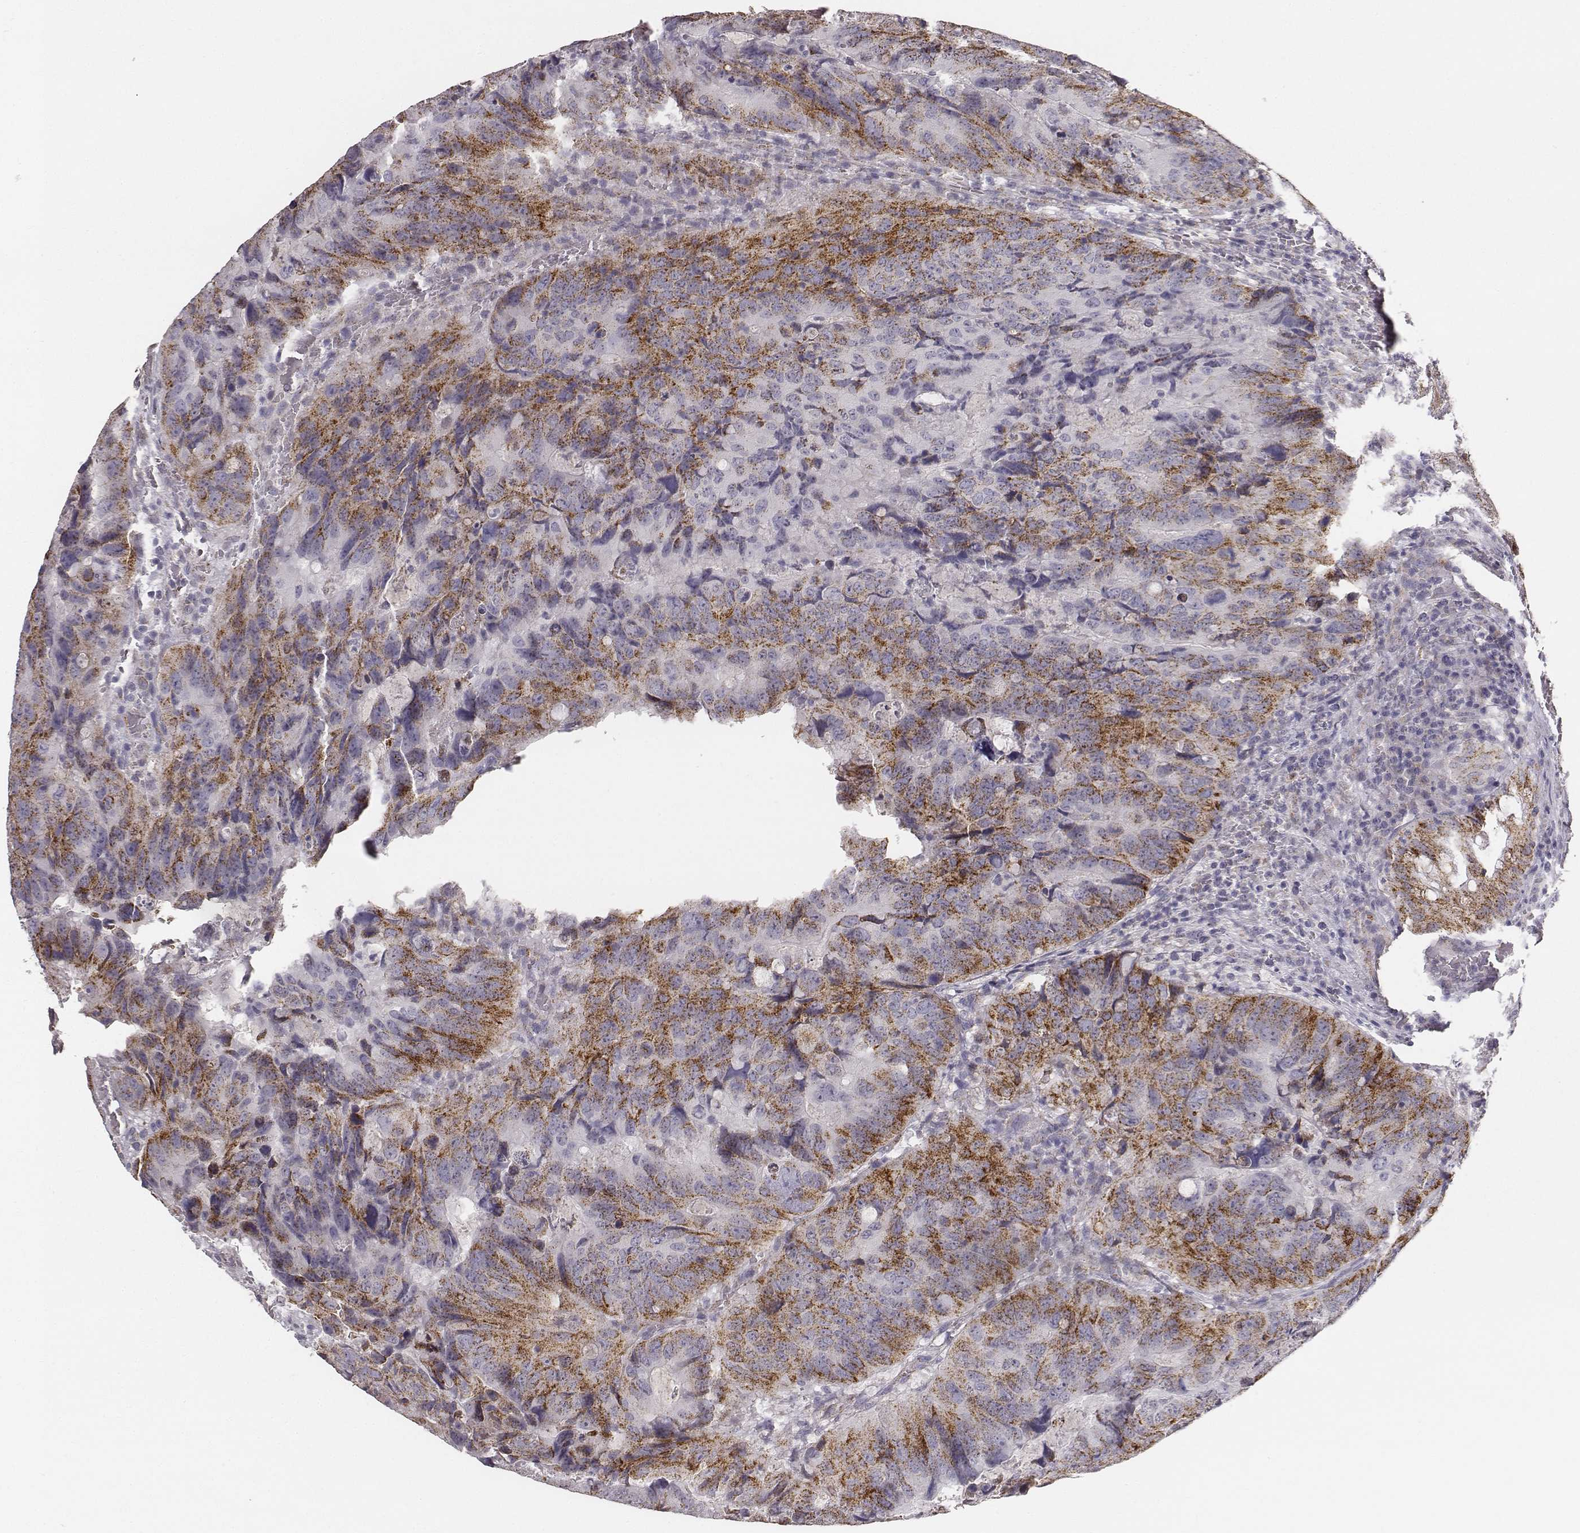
{"staining": {"intensity": "moderate", "quantity": ">75%", "location": "cytoplasmic/membranous"}, "tissue": "colorectal cancer", "cell_type": "Tumor cells", "image_type": "cancer", "snomed": [{"axis": "morphology", "description": "Adenocarcinoma, NOS"}, {"axis": "topography", "description": "Colon"}], "caption": "A micrograph of human adenocarcinoma (colorectal) stained for a protein exhibits moderate cytoplasmic/membranous brown staining in tumor cells.", "gene": "ABCD3", "patient": {"sex": "male", "age": 79}}